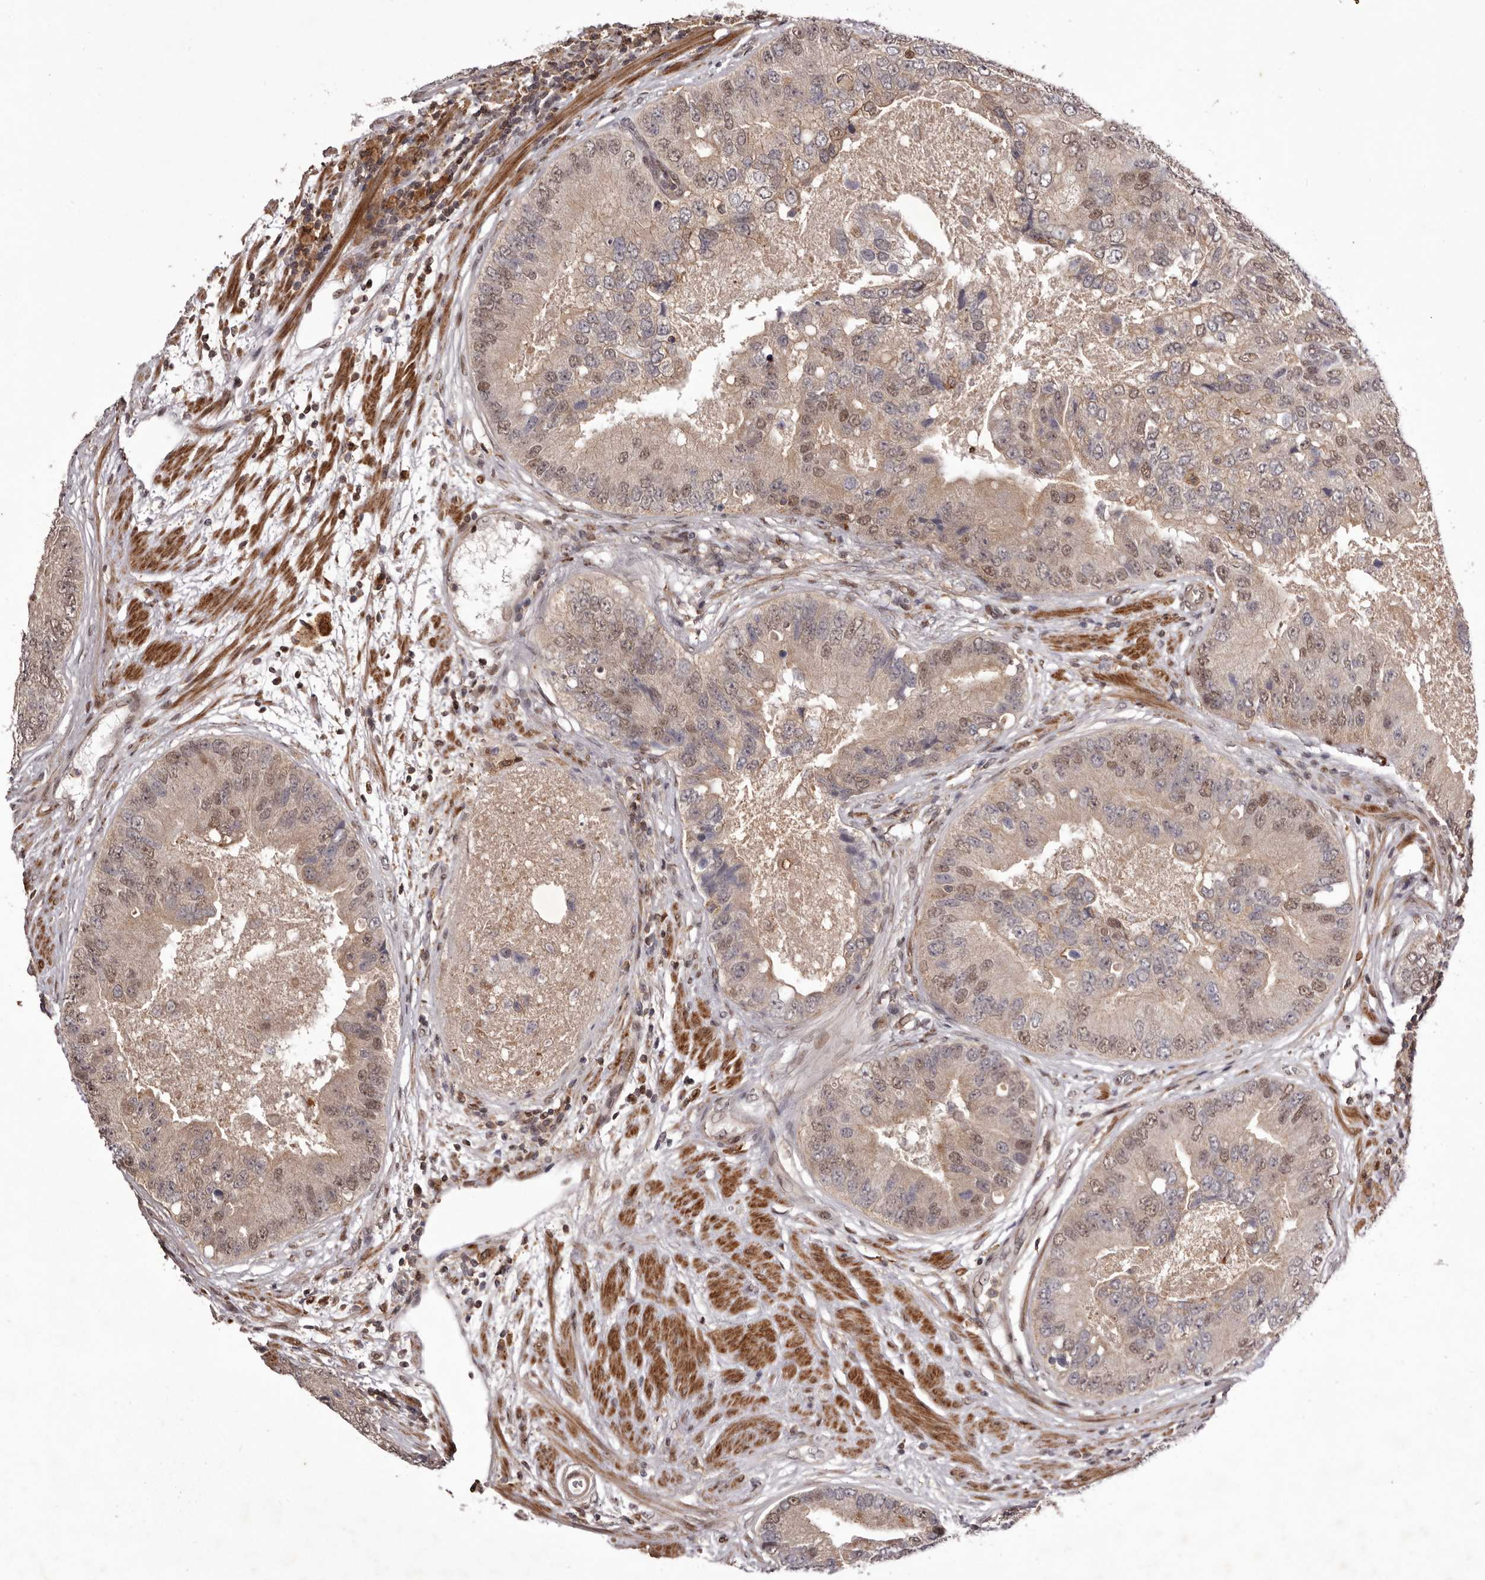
{"staining": {"intensity": "weak", "quantity": "25%-75%", "location": "nuclear"}, "tissue": "prostate cancer", "cell_type": "Tumor cells", "image_type": "cancer", "snomed": [{"axis": "morphology", "description": "Adenocarcinoma, High grade"}, {"axis": "topography", "description": "Prostate"}], "caption": "Immunohistochemistry (IHC) histopathology image of human prostate cancer stained for a protein (brown), which shows low levels of weak nuclear positivity in approximately 25%-75% of tumor cells.", "gene": "FBXO5", "patient": {"sex": "male", "age": 70}}